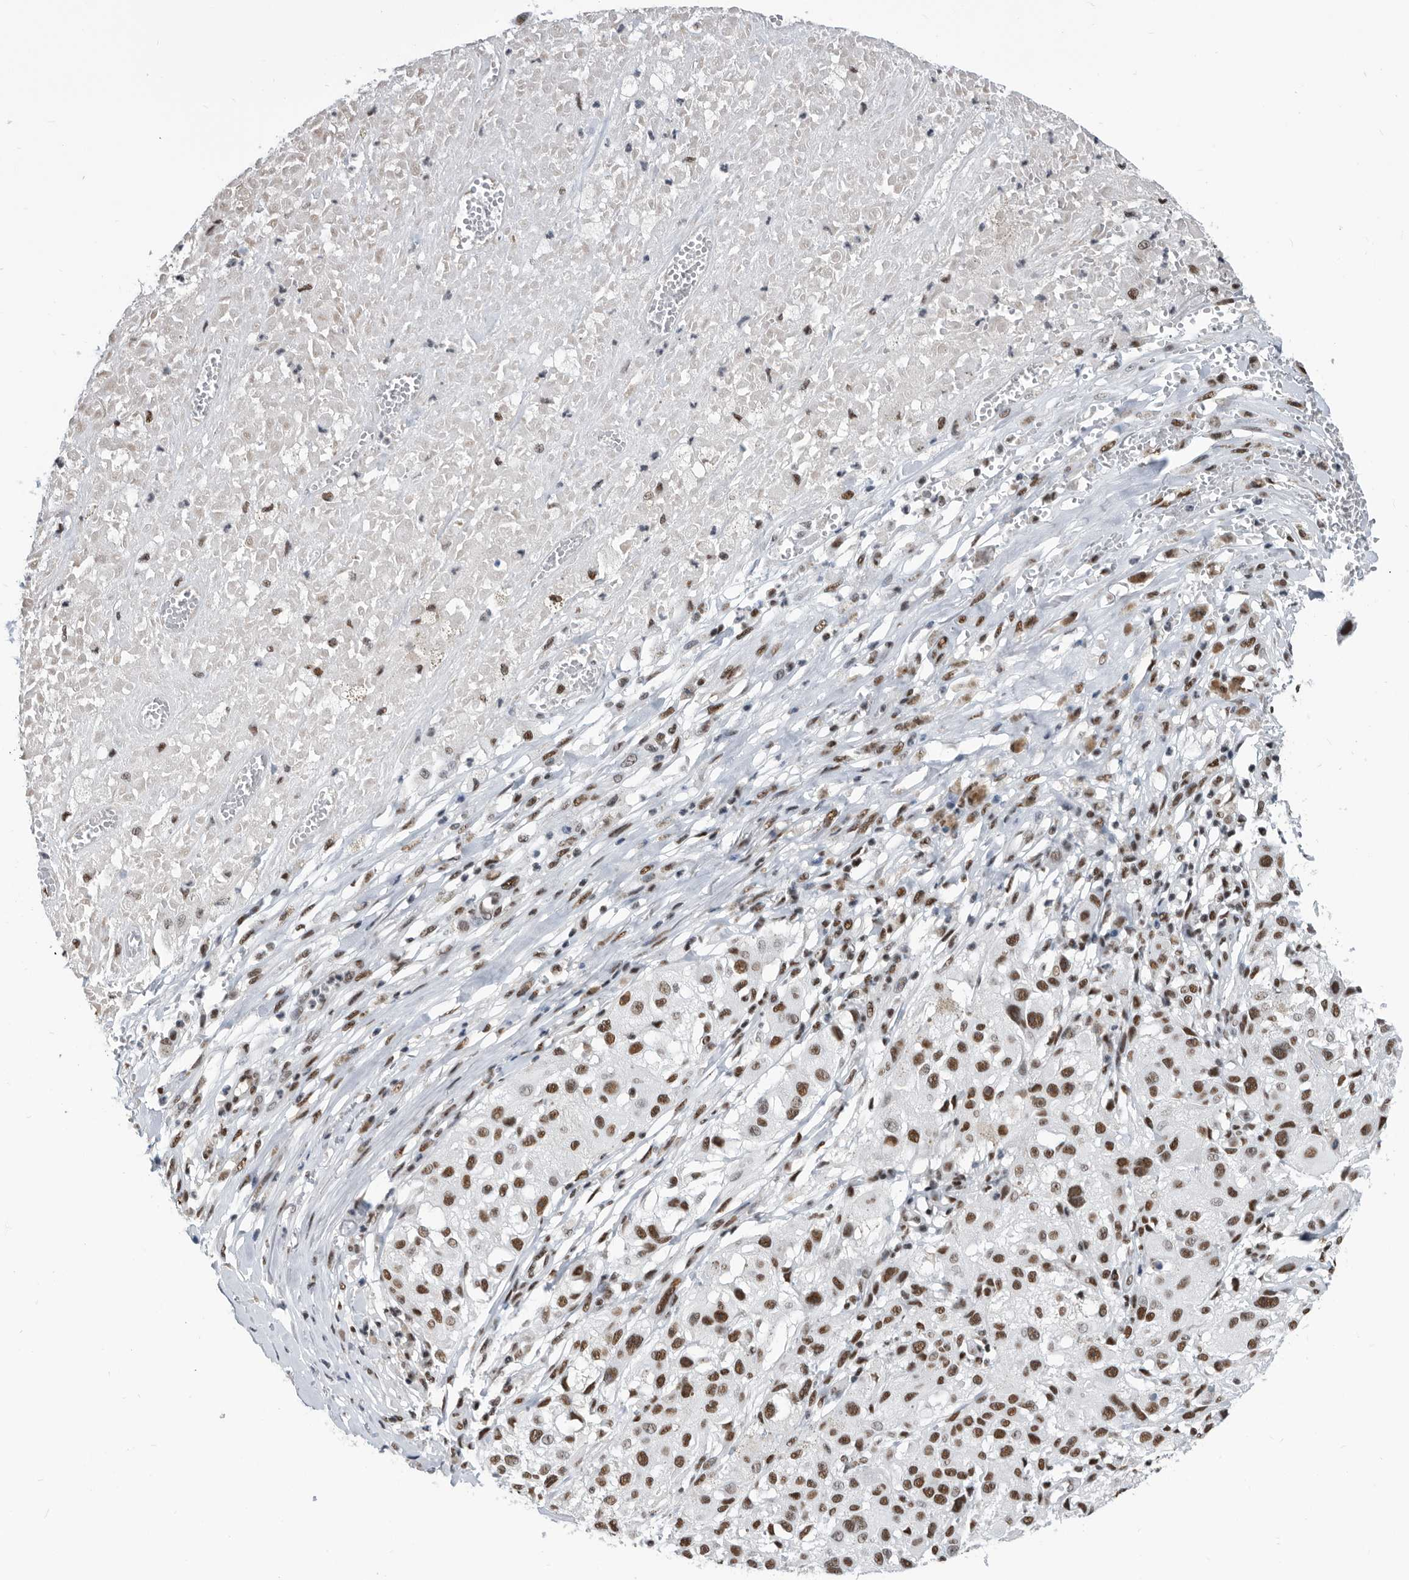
{"staining": {"intensity": "strong", "quantity": ">75%", "location": "nuclear"}, "tissue": "melanoma", "cell_type": "Tumor cells", "image_type": "cancer", "snomed": [{"axis": "morphology", "description": "Necrosis, NOS"}, {"axis": "morphology", "description": "Malignant melanoma, NOS"}, {"axis": "topography", "description": "Skin"}], "caption": "IHC of human malignant melanoma demonstrates high levels of strong nuclear expression in approximately >75% of tumor cells.", "gene": "SF3A1", "patient": {"sex": "female", "age": 87}}